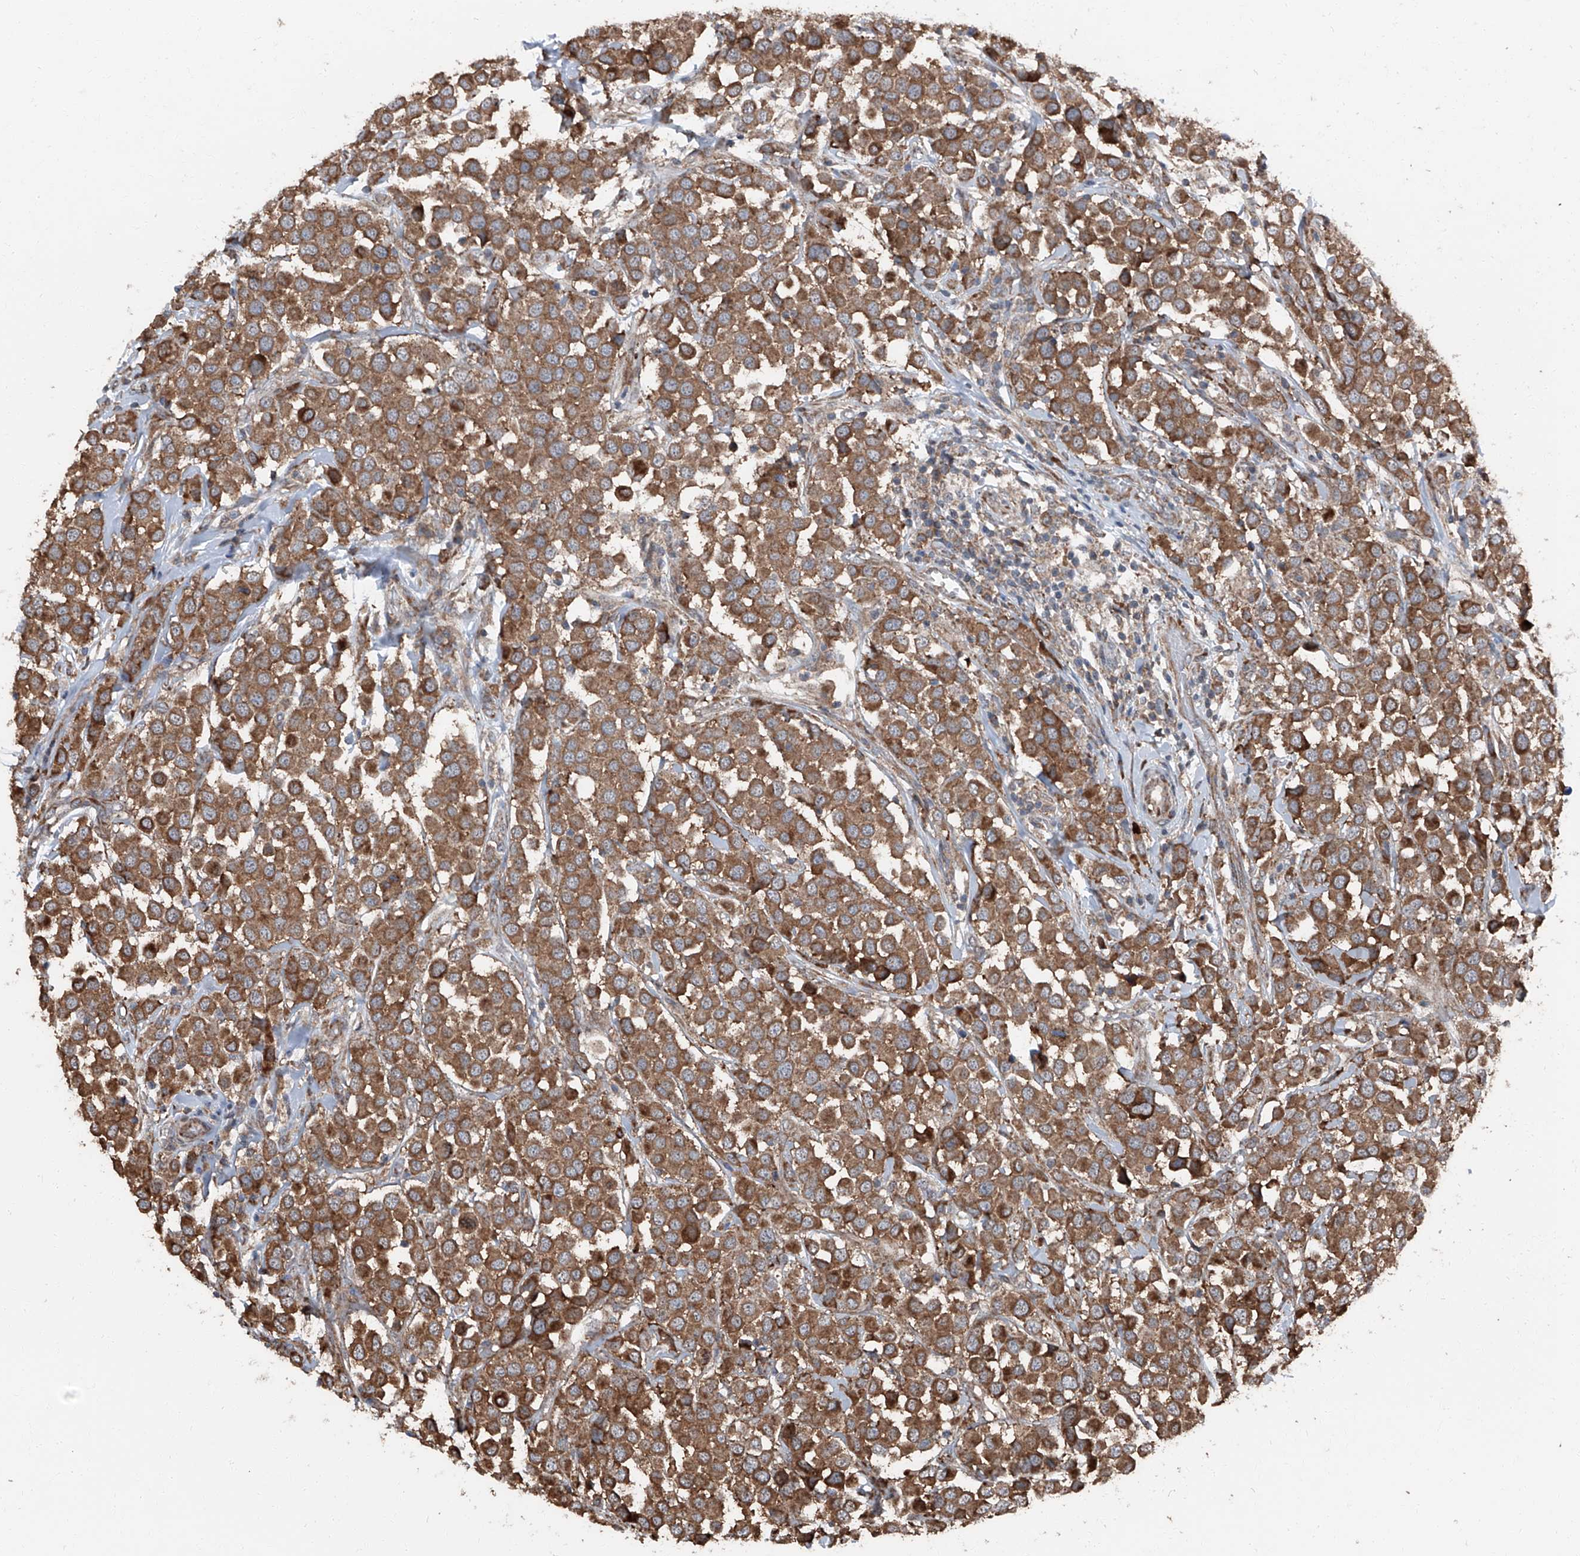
{"staining": {"intensity": "moderate", "quantity": ">75%", "location": "cytoplasmic/membranous"}, "tissue": "breast cancer", "cell_type": "Tumor cells", "image_type": "cancer", "snomed": [{"axis": "morphology", "description": "Duct carcinoma"}, {"axis": "topography", "description": "Breast"}], "caption": "A brown stain labels moderate cytoplasmic/membranous expression of a protein in breast invasive ductal carcinoma tumor cells.", "gene": "LIMK1", "patient": {"sex": "female", "age": 61}}